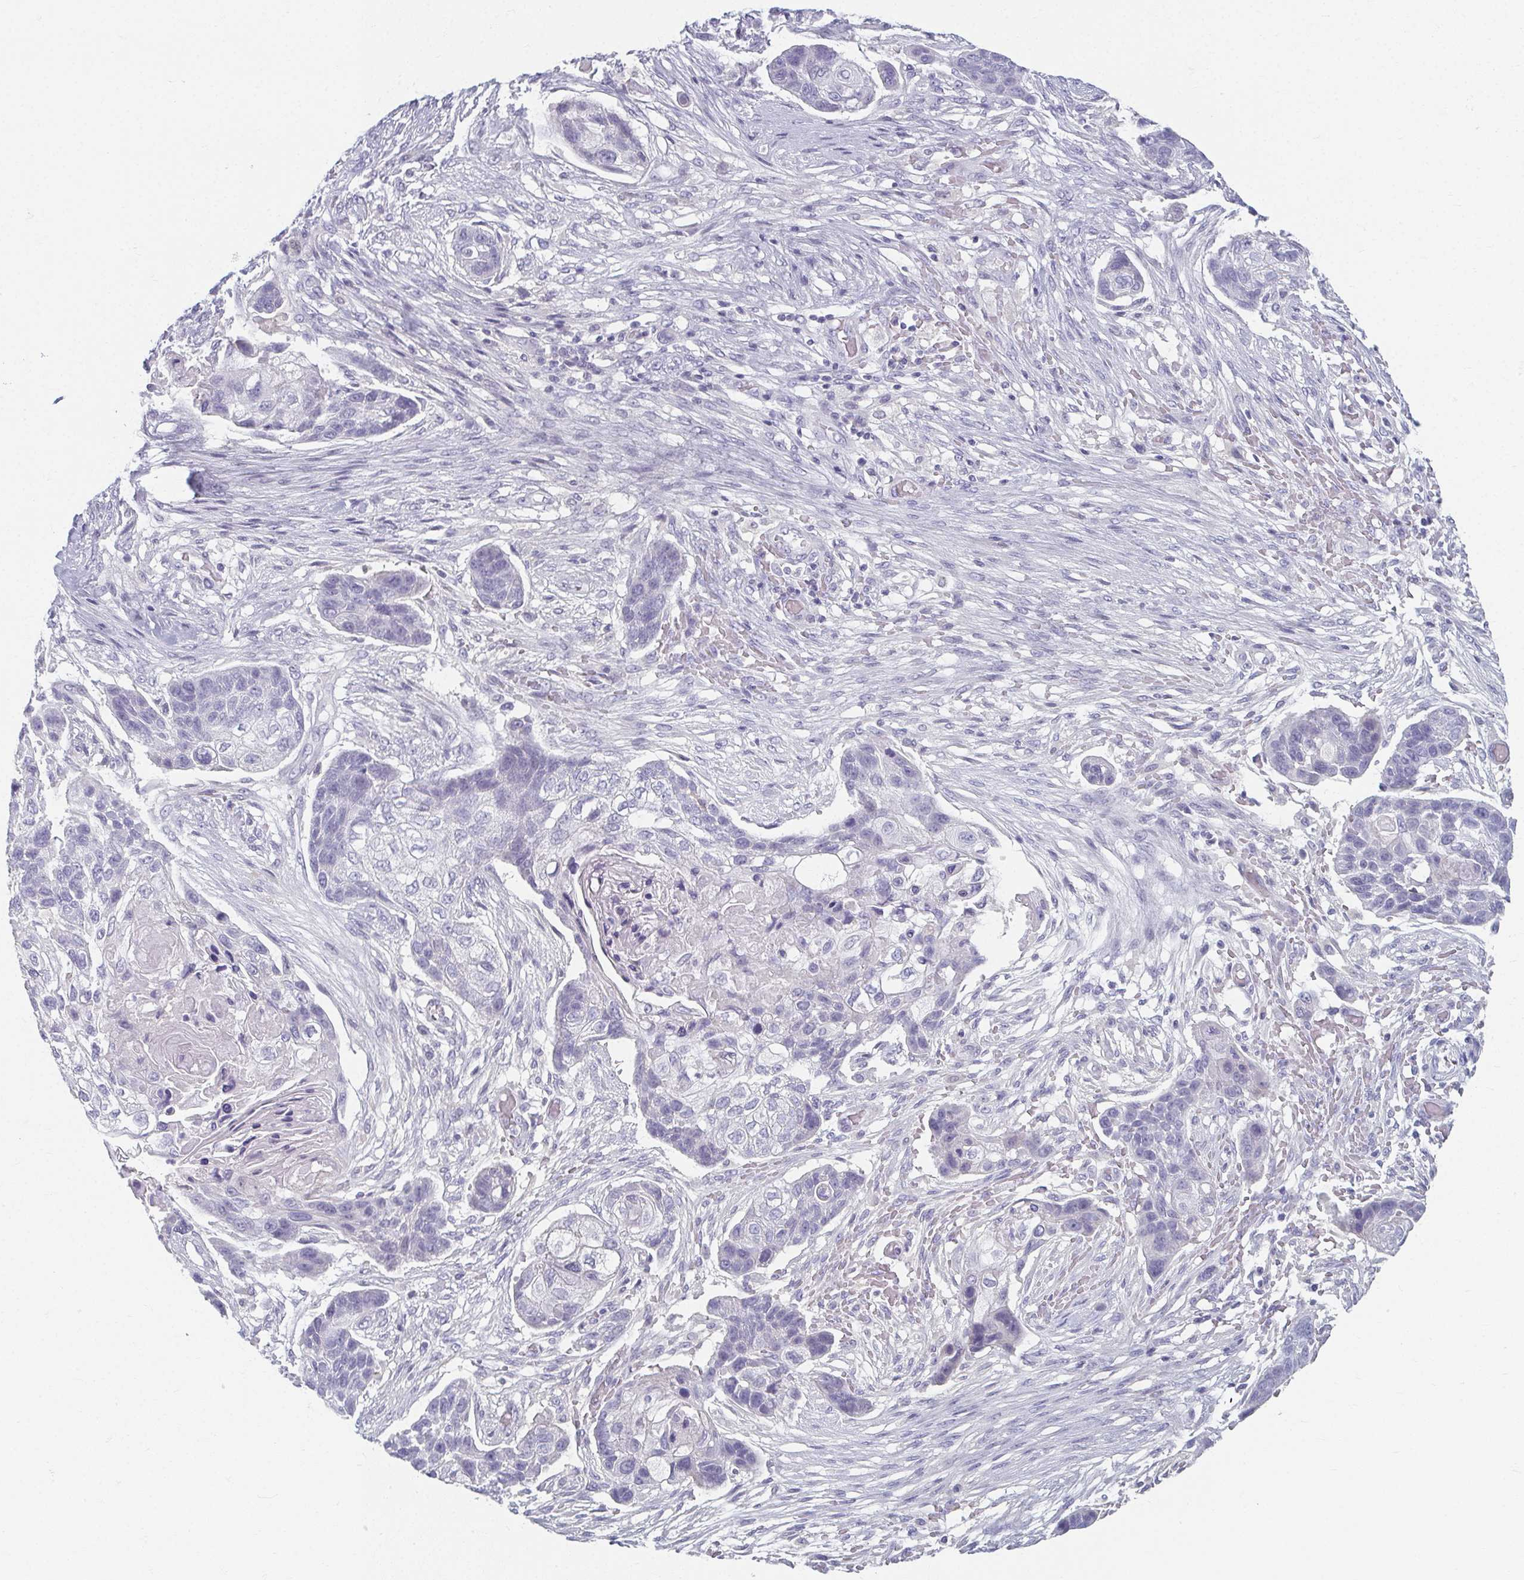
{"staining": {"intensity": "negative", "quantity": "none", "location": "none"}, "tissue": "lung cancer", "cell_type": "Tumor cells", "image_type": "cancer", "snomed": [{"axis": "morphology", "description": "Squamous cell carcinoma, NOS"}, {"axis": "topography", "description": "Lung"}], "caption": "IHC of lung cancer exhibits no expression in tumor cells.", "gene": "CAMKV", "patient": {"sex": "male", "age": 69}}